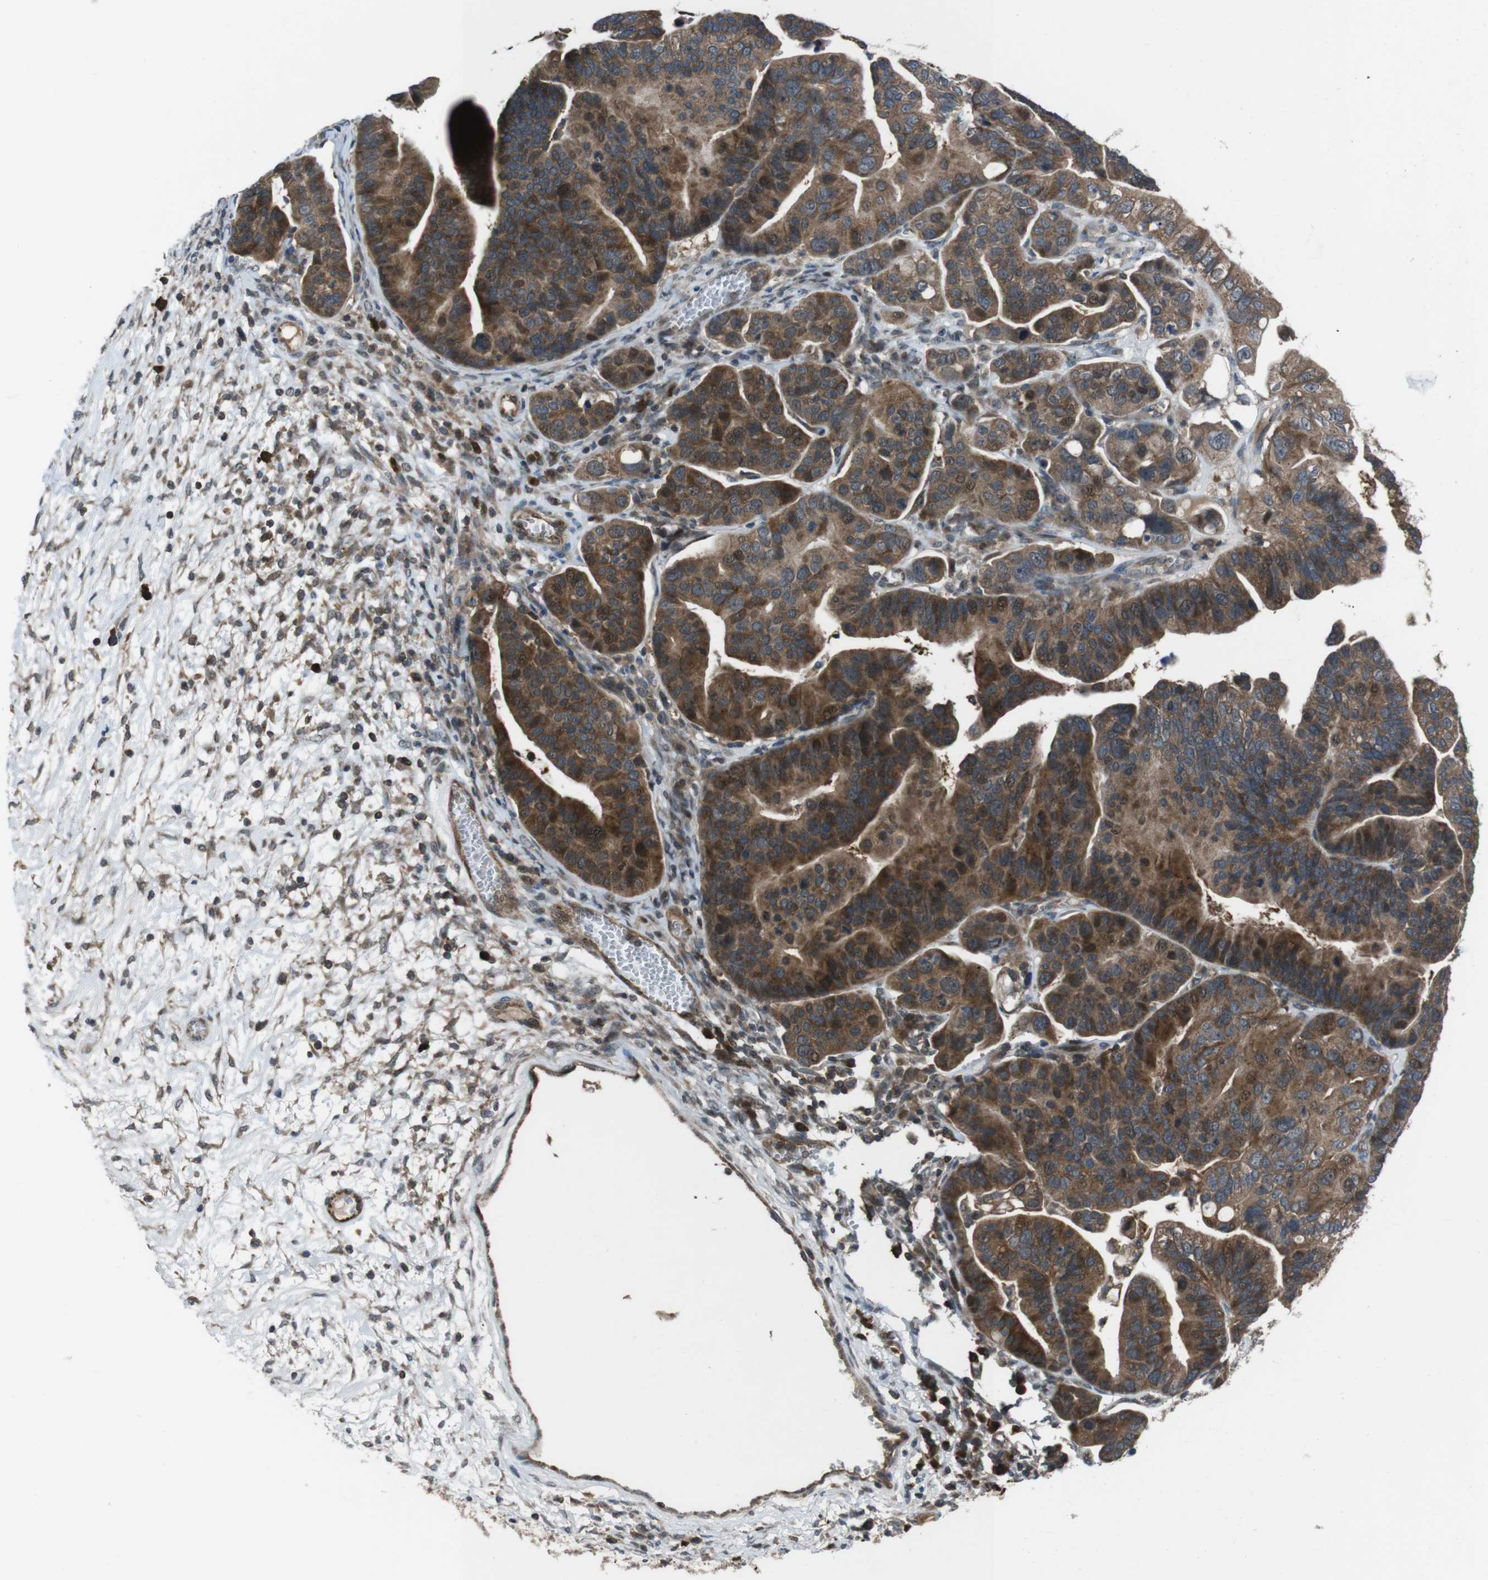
{"staining": {"intensity": "moderate", "quantity": ">75%", "location": "cytoplasmic/membranous,nuclear"}, "tissue": "ovarian cancer", "cell_type": "Tumor cells", "image_type": "cancer", "snomed": [{"axis": "morphology", "description": "Cystadenocarcinoma, serous, NOS"}, {"axis": "topography", "description": "Ovary"}], "caption": "Serous cystadenocarcinoma (ovarian) stained with a brown dye reveals moderate cytoplasmic/membranous and nuclear positive staining in approximately >75% of tumor cells.", "gene": "SLC22A23", "patient": {"sex": "female", "age": 56}}